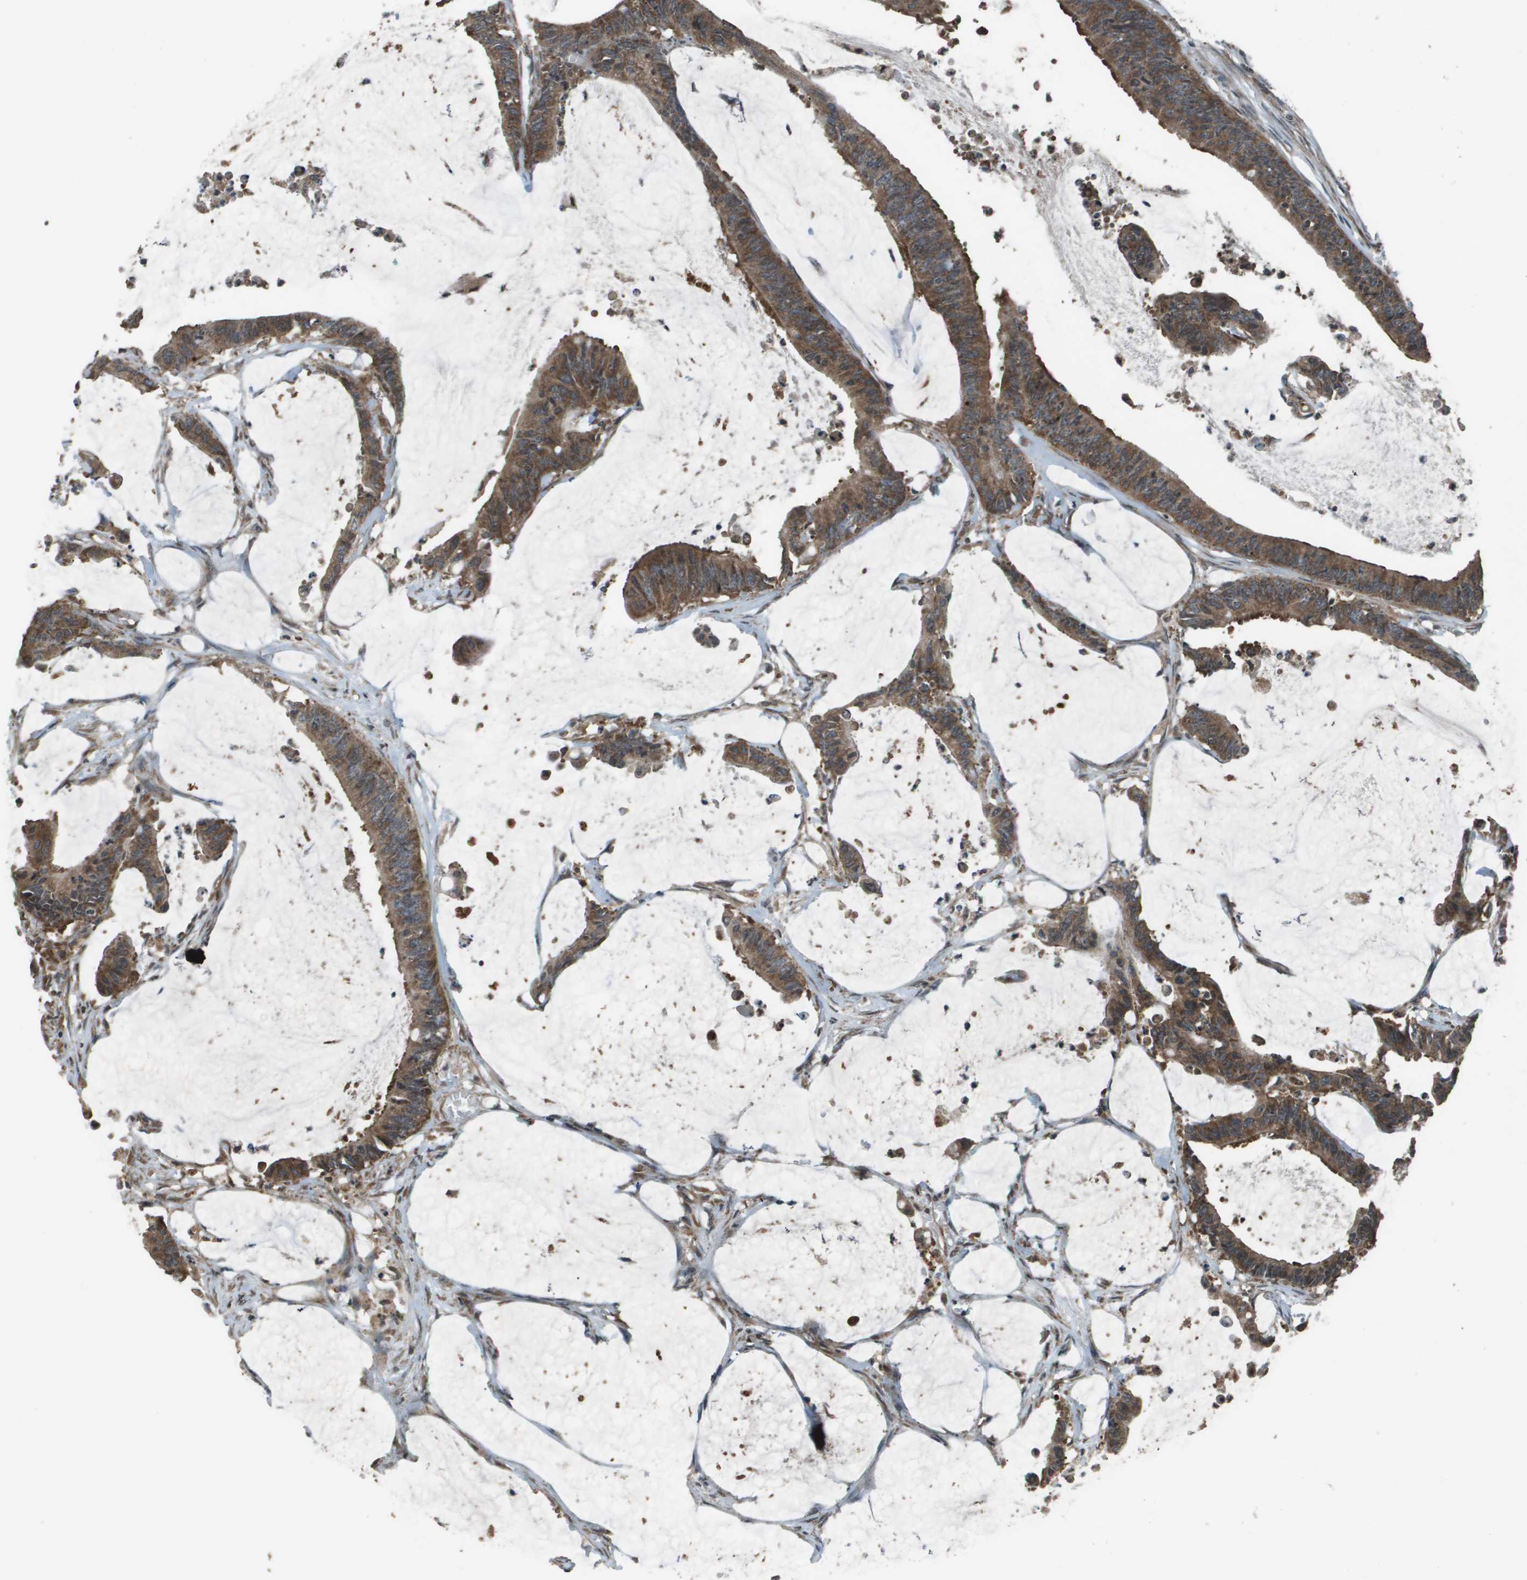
{"staining": {"intensity": "moderate", "quantity": ">75%", "location": "cytoplasmic/membranous"}, "tissue": "colorectal cancer", "cell_type": "Tumor cells", "image_type": "cancer", "snomed": [{"axis": "morphology", "description": "Adenocarcinoma, NOS"}, {"axis": "topography", "description": "Rectum"}], "caption": "Protein expression analysis of colorectal cancer (adenocarcinoma) reveals moderate cytoplasmic/membranous staining in about >75% of tumor cells.", "gene": "GOSR2", "patient": {"sex": "female", "age": 66}}